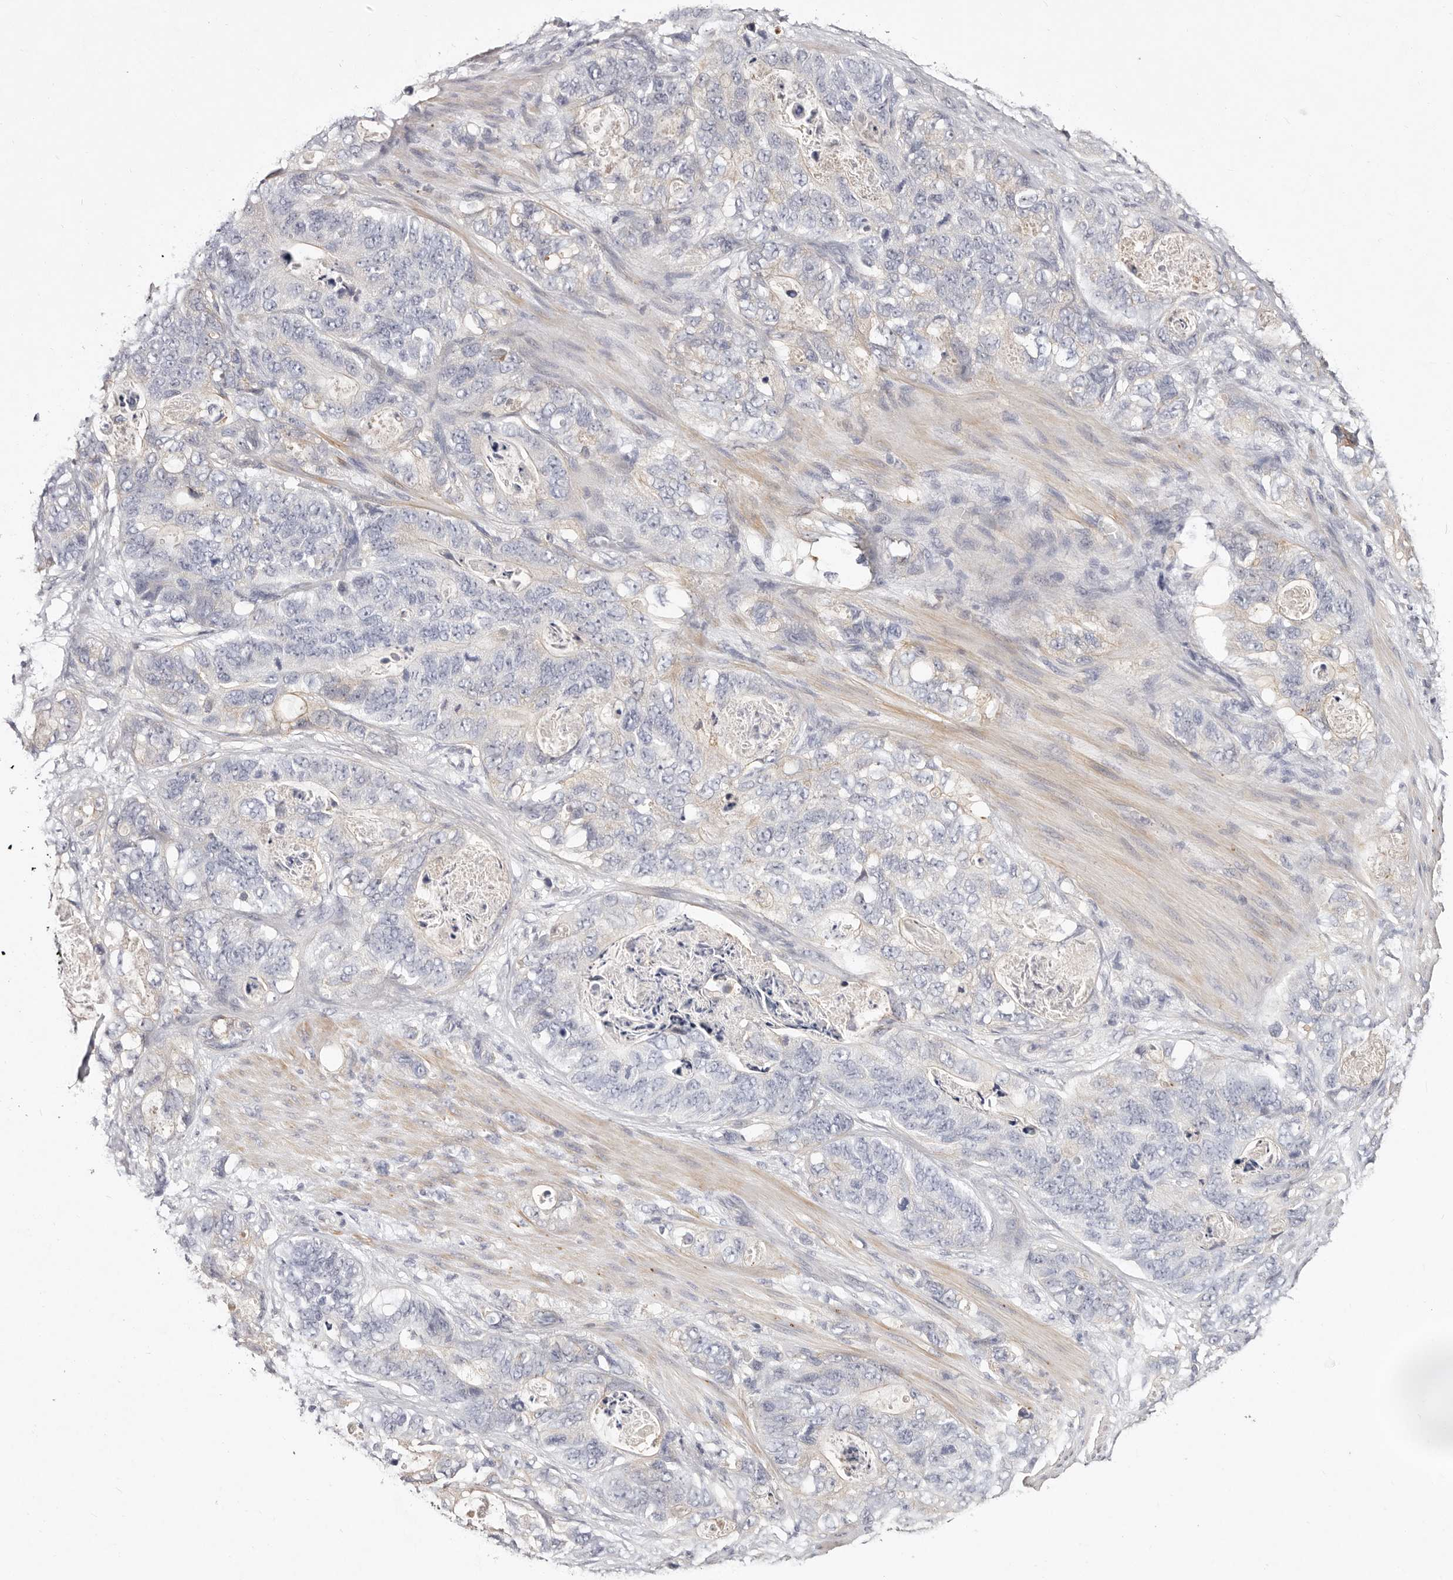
{"staining": {"intensity": "negative", "quantity": "none", "location": "none"}, "tissue": "stomach cancer", "cell_type": "Tumor cells", "image_type": "cancer", "snomed": [{"axis": "morphology", "description": "Normal tissue, NOS"}, {"axis": "morphology", "description": "Adenocarcinoma, NOS"}, {"axis": "topography", "description": "Stomach"}], "caption": "A photomicrograph of human stomach adenocarcinoma is negative for staining in tumor cells. Nuclei are stained in blue.", "gene": "MRPS33", "patient": {"sex": "female", "age": 89}}